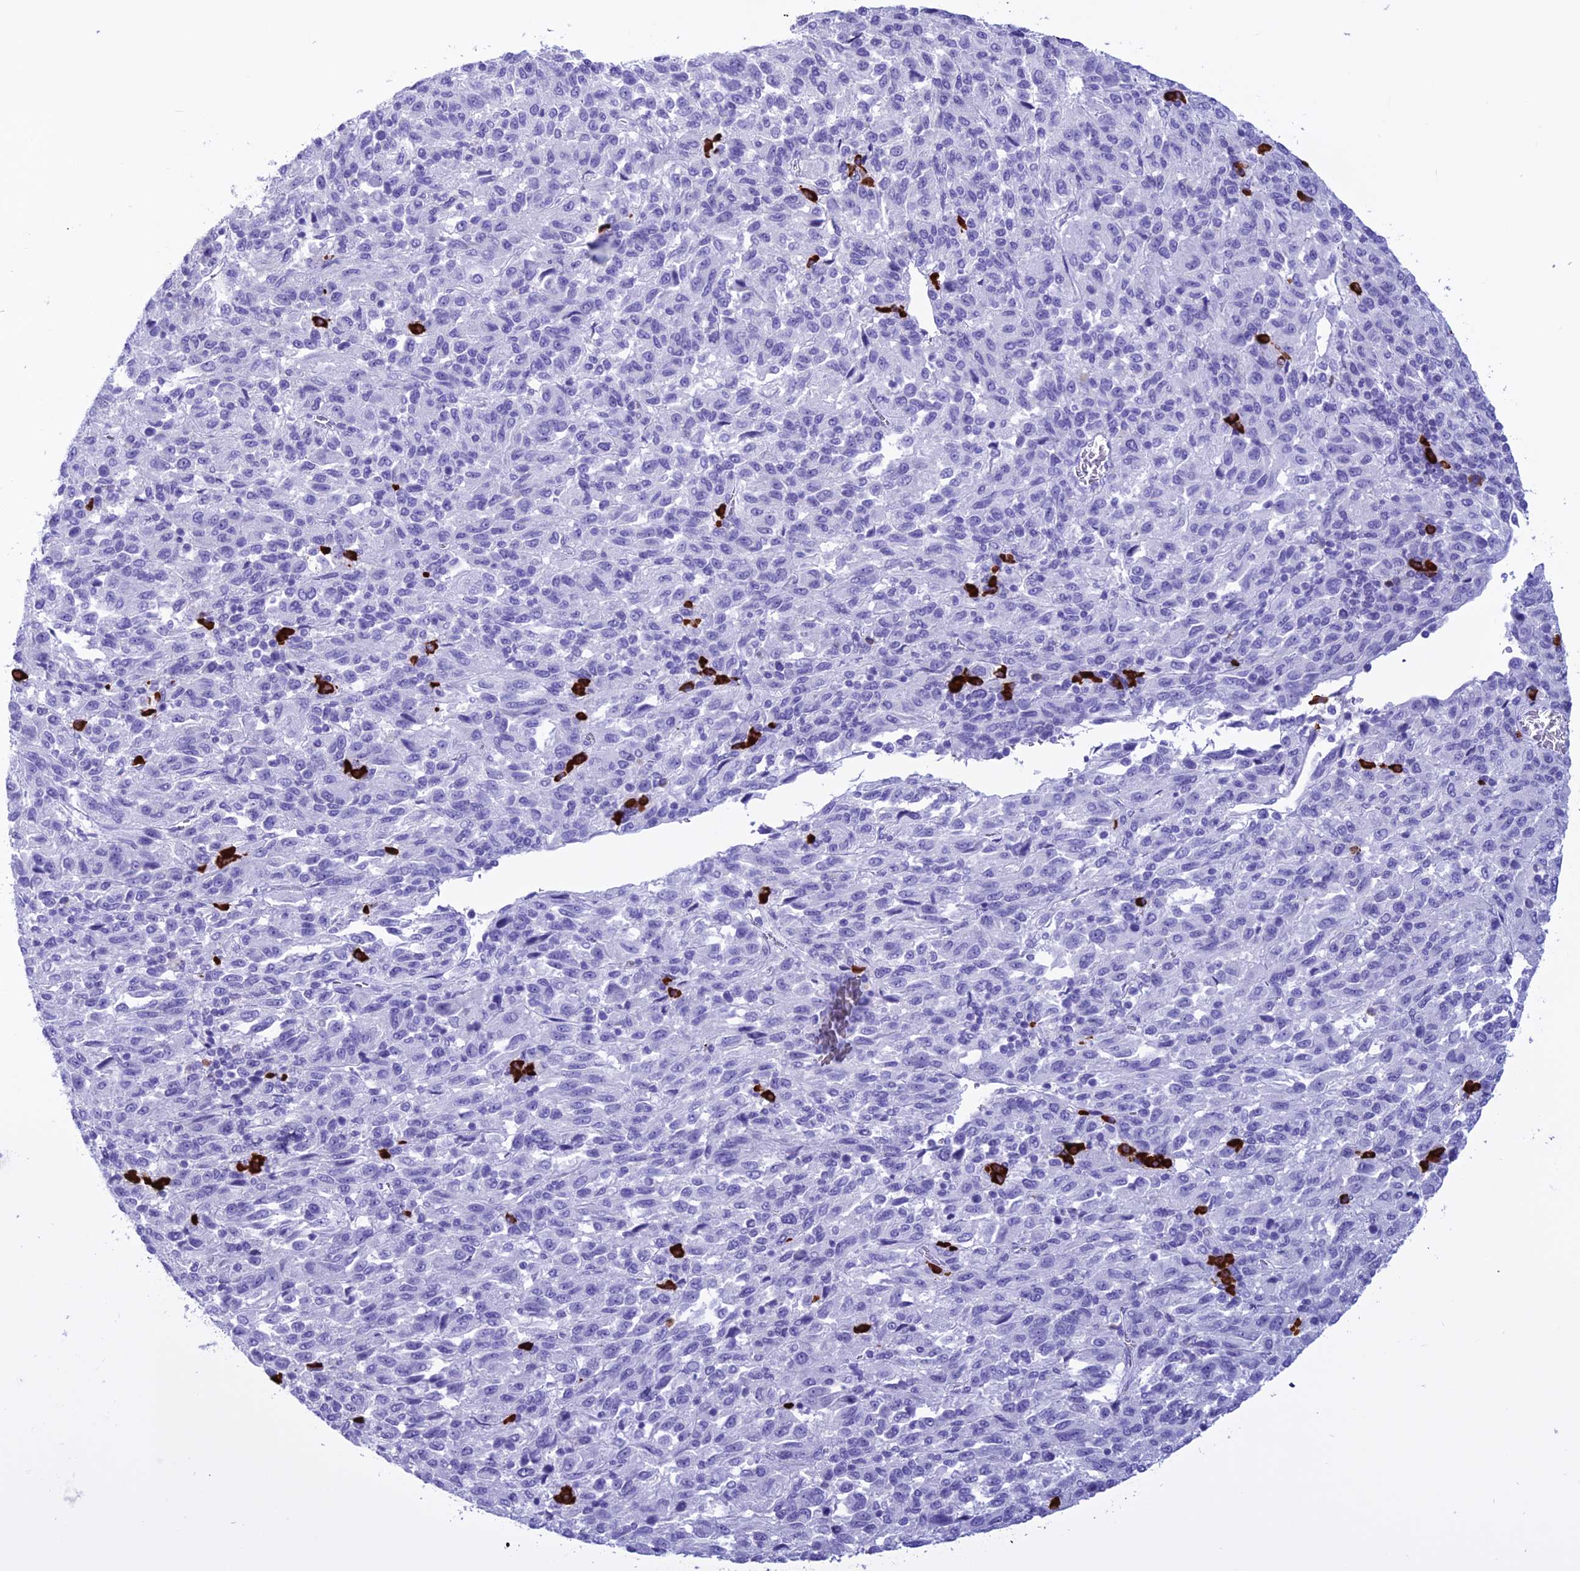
{"staining": {"intensity": "negative", "quantity": "none", "location": "none"}, "tissue": "melanoma", "cell_type": "Tumor cells", "image_type": "cancer", "snomed": [{"axis": "morphology", "description": "Malignant melanoma, Metastatic site"}, {"axis": "topography", "description": "Lung"}], "caption": "Tumor cells show no significant protein positivity in malignant melanoma (metastatic site).", "gene": "MZB1", "patient": {"sex": "male", "age": 64}}